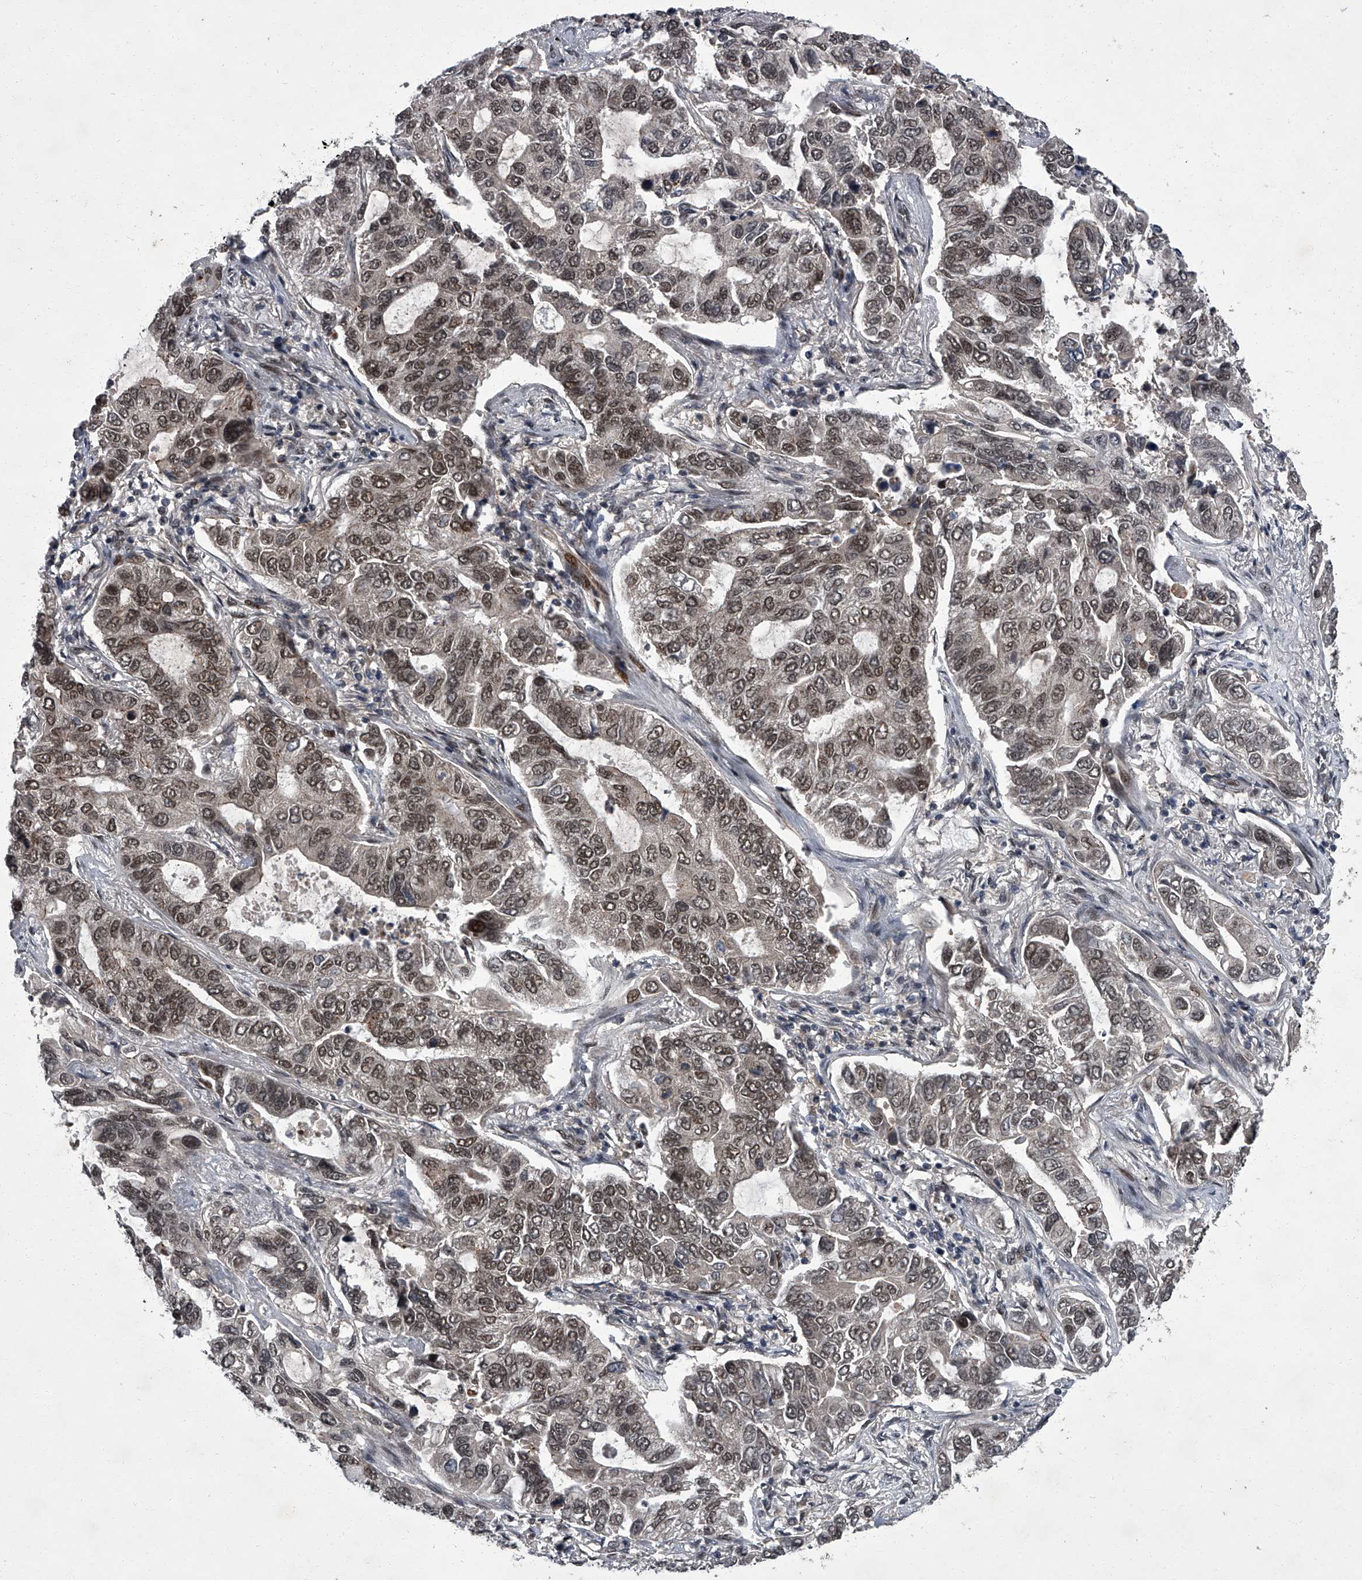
{"staining": {"intensity": "weak", "quantity": ">75%", "location": "nuclear"}, "tissue": "lung cancer", "cell_type": "Tumor cells", "image_type": "cancer", "snomed": [{"axis": "morphology", "description": "Adenocarcinoma, NOS"}, {"axis": "topography", "description": "Lung"}], "caption": "Immunohistochemistry (DAB (3,3'-diaminobenzidine)) staining of human adenocarcinoma (lung) displays weak nuclear protein staining in approximately >75% of tumor cells.", "gene": "ZNF518B", "patient": {"sex": "male", "age": 64}}